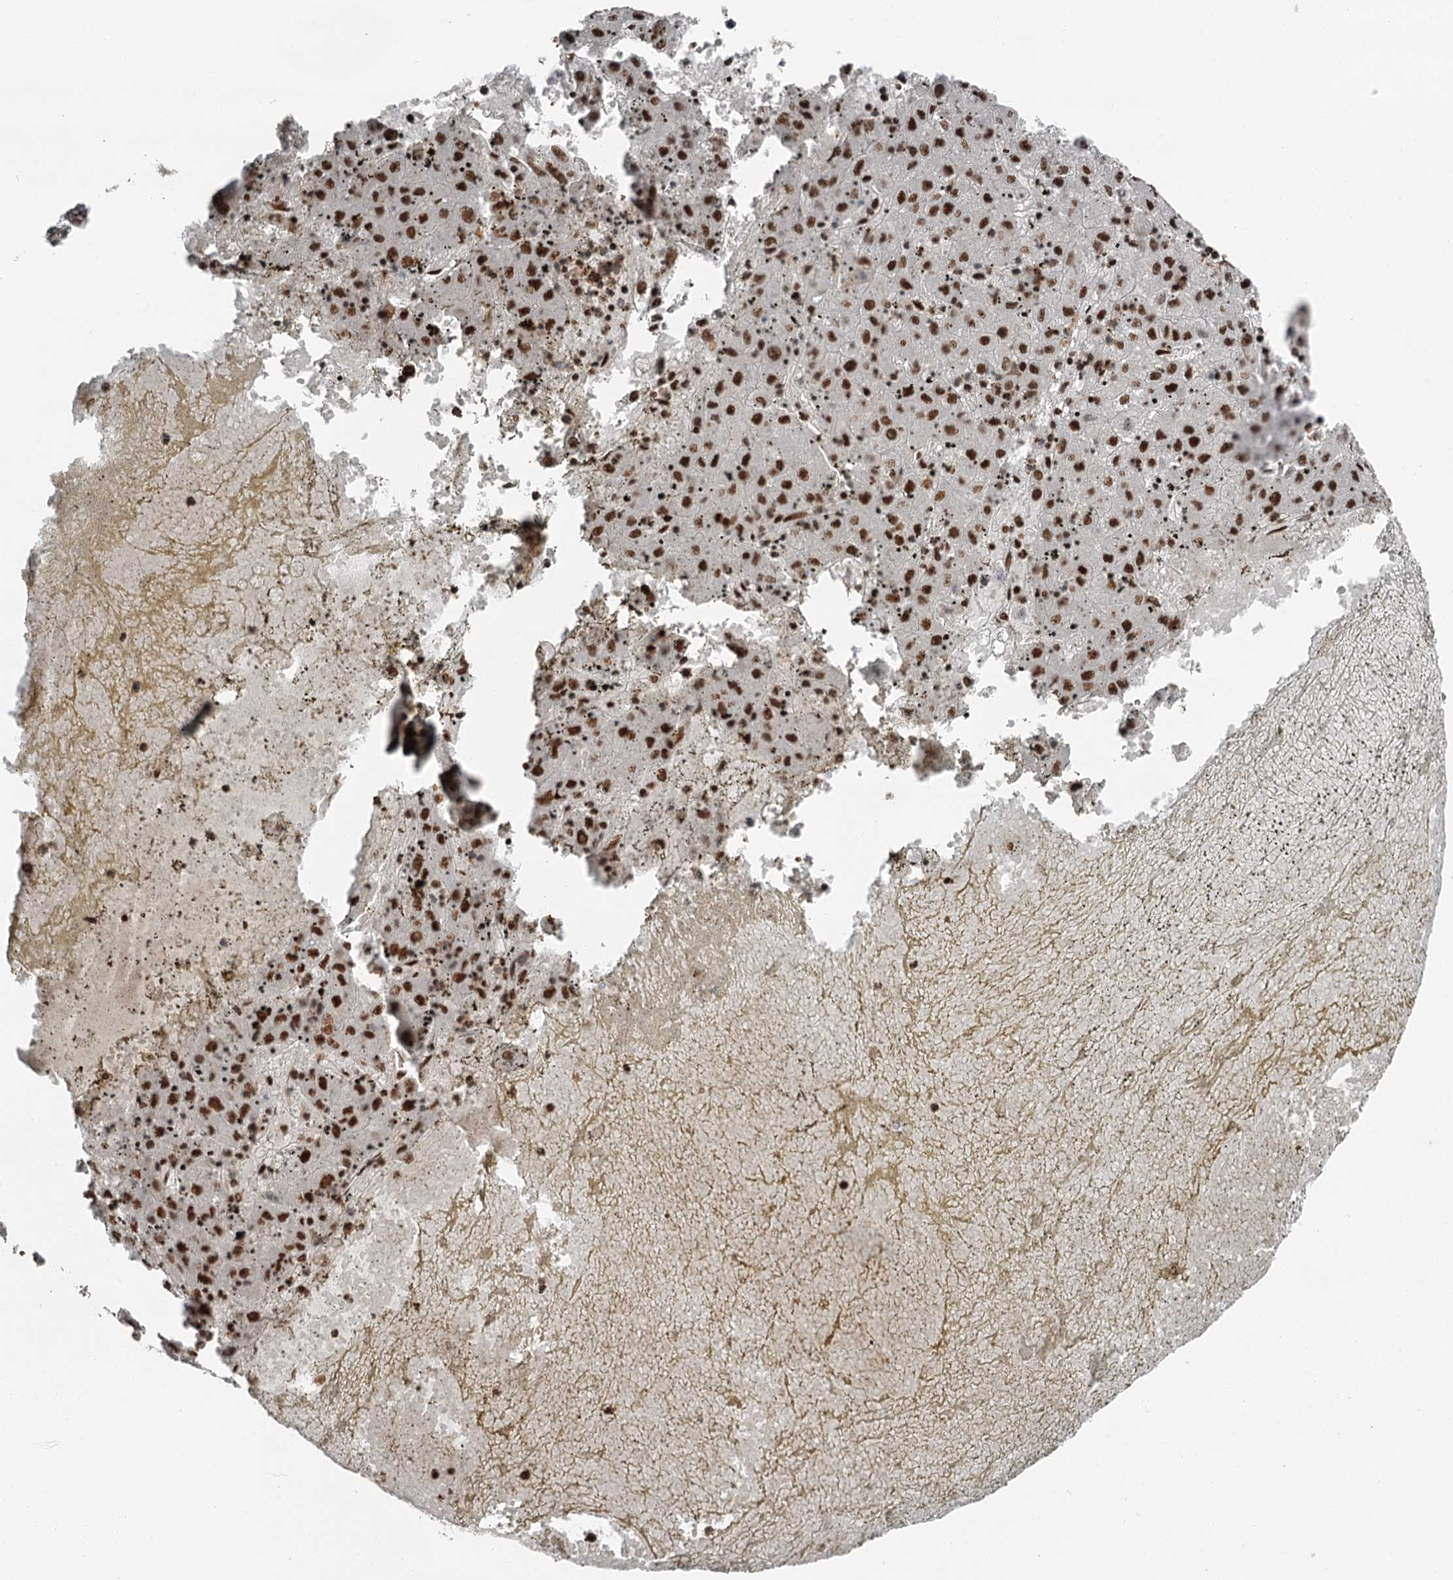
{"staining": {"intensity": "strong", "quantity": ">75%", "location": "nuclear"}, "tissue": "liver cancer", "cell_type": "Tumor cells", "image_type": "cancer", "snomed": [{"axis": "morphology", "description": "Carcinoma, Hepatocellular, NOS"}, {"axis": "topography", "description": "Liver"}], "caption": "Protein analysis of liver hepatocellular carcinoma tissue demonstrates strong nuclear positivity in approximately >75% of tumor cells. (DAB (3,3'-diaminobenzidine) = brown stain, brightfield microscopy at high magnification).", "gene": "RBBP7", "patient": {"sex": "male", "age": 72}}